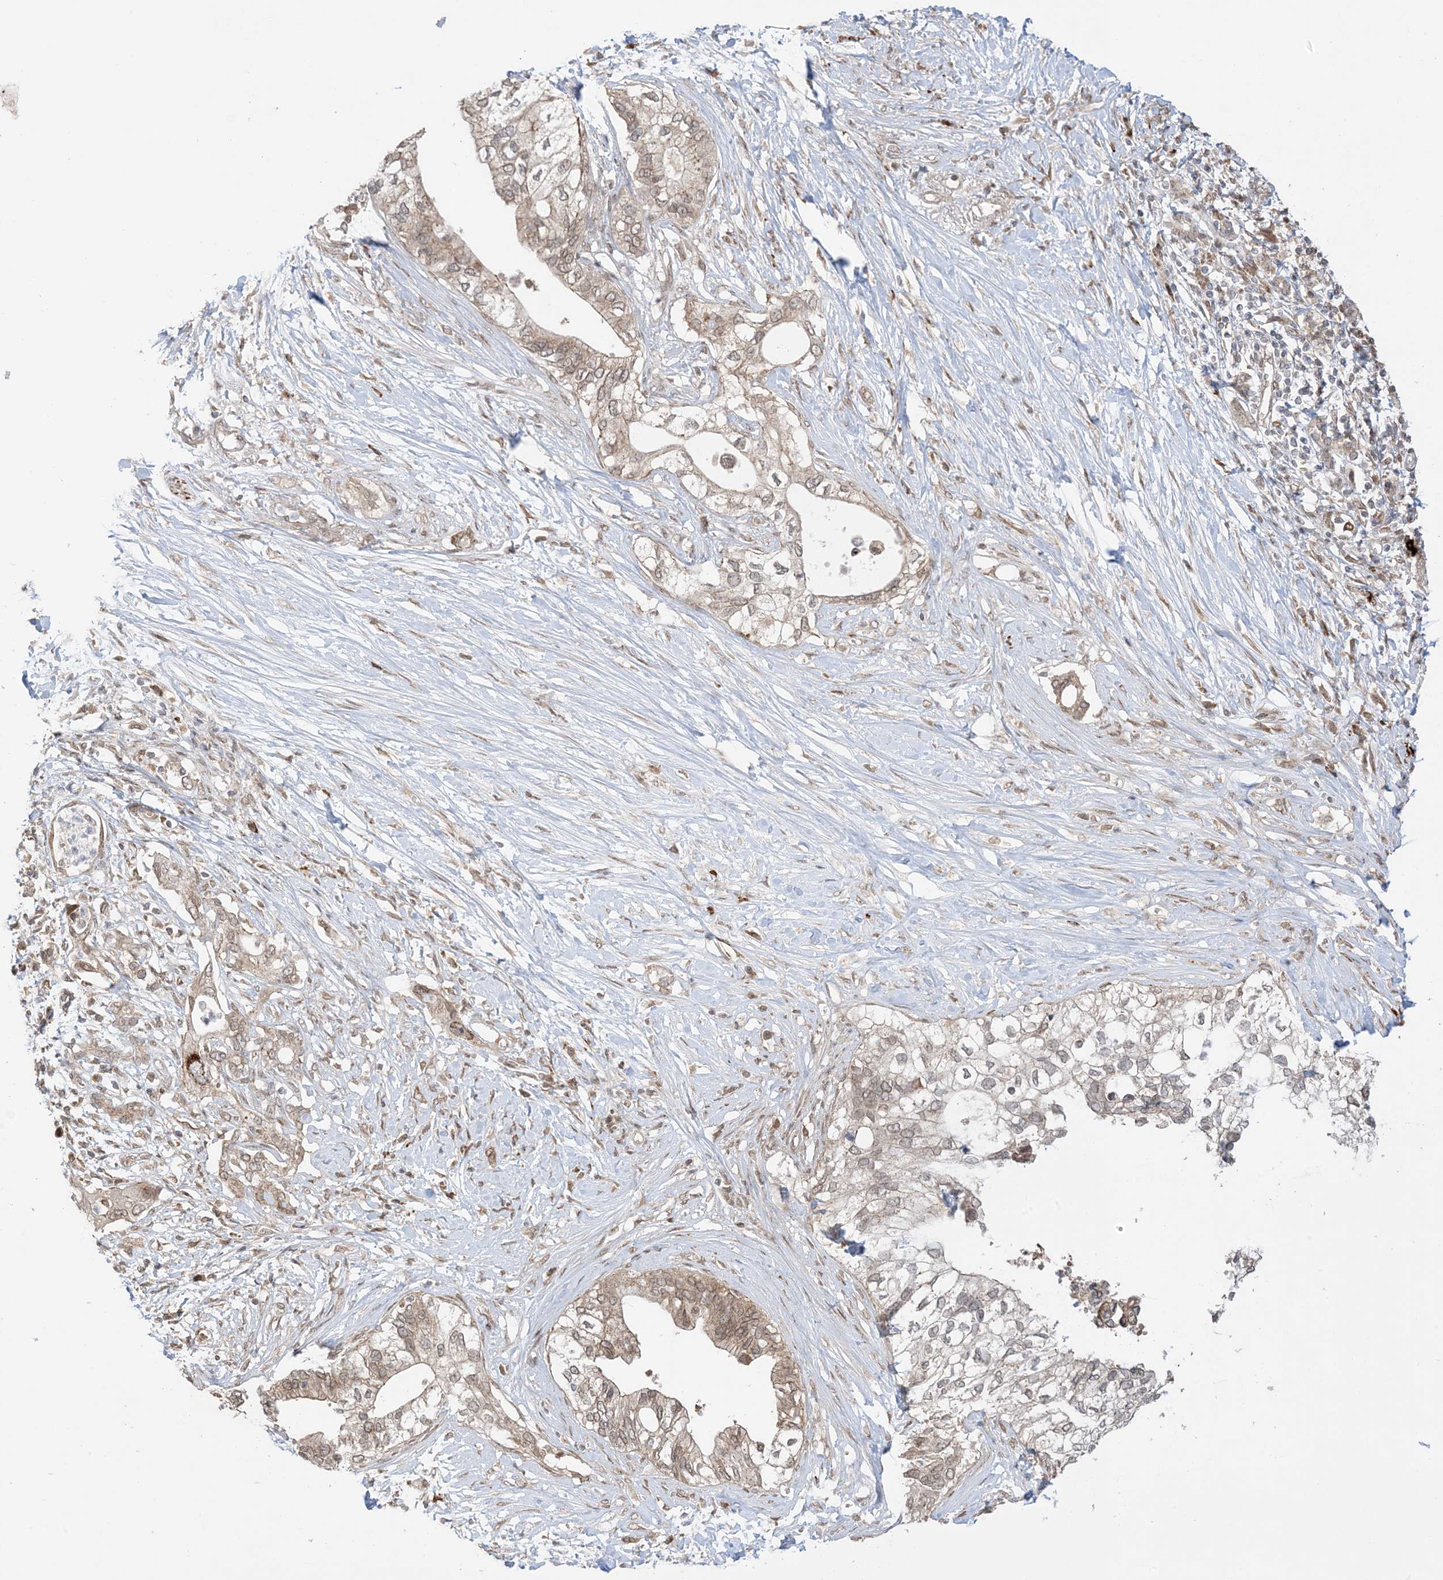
{"staining": {"intensity": "moderate", "quantity": ">75%", "location": "cytoplasmic/membranous,nuclear"}, "tissue": "pancreatic cancer", "cell_type": "Tumor cells", "image_type": "cancer", "snomed": [{"axis": "morphology", "description": "Normal tissue, NOS"}, {"axis": "morphology", "description": "Adenocarcinoma, NOS"}, {"axis": "topography", "description": "Pancreas"}, {"axis": "topography", "description": "Peripheral nerve tissue"}], "caption": "Protein expression analysis of human pancreatic cancer reveals moderate cytoplasmic/membranous and nuclear expression in about >75% of tumor cells. Immunohistochemistry (ihc) stains the protein of interest in brown and the nuclei are stained blue.", "gene": "UBE2E2", "patient": {"sex": "male", "age": 59}}